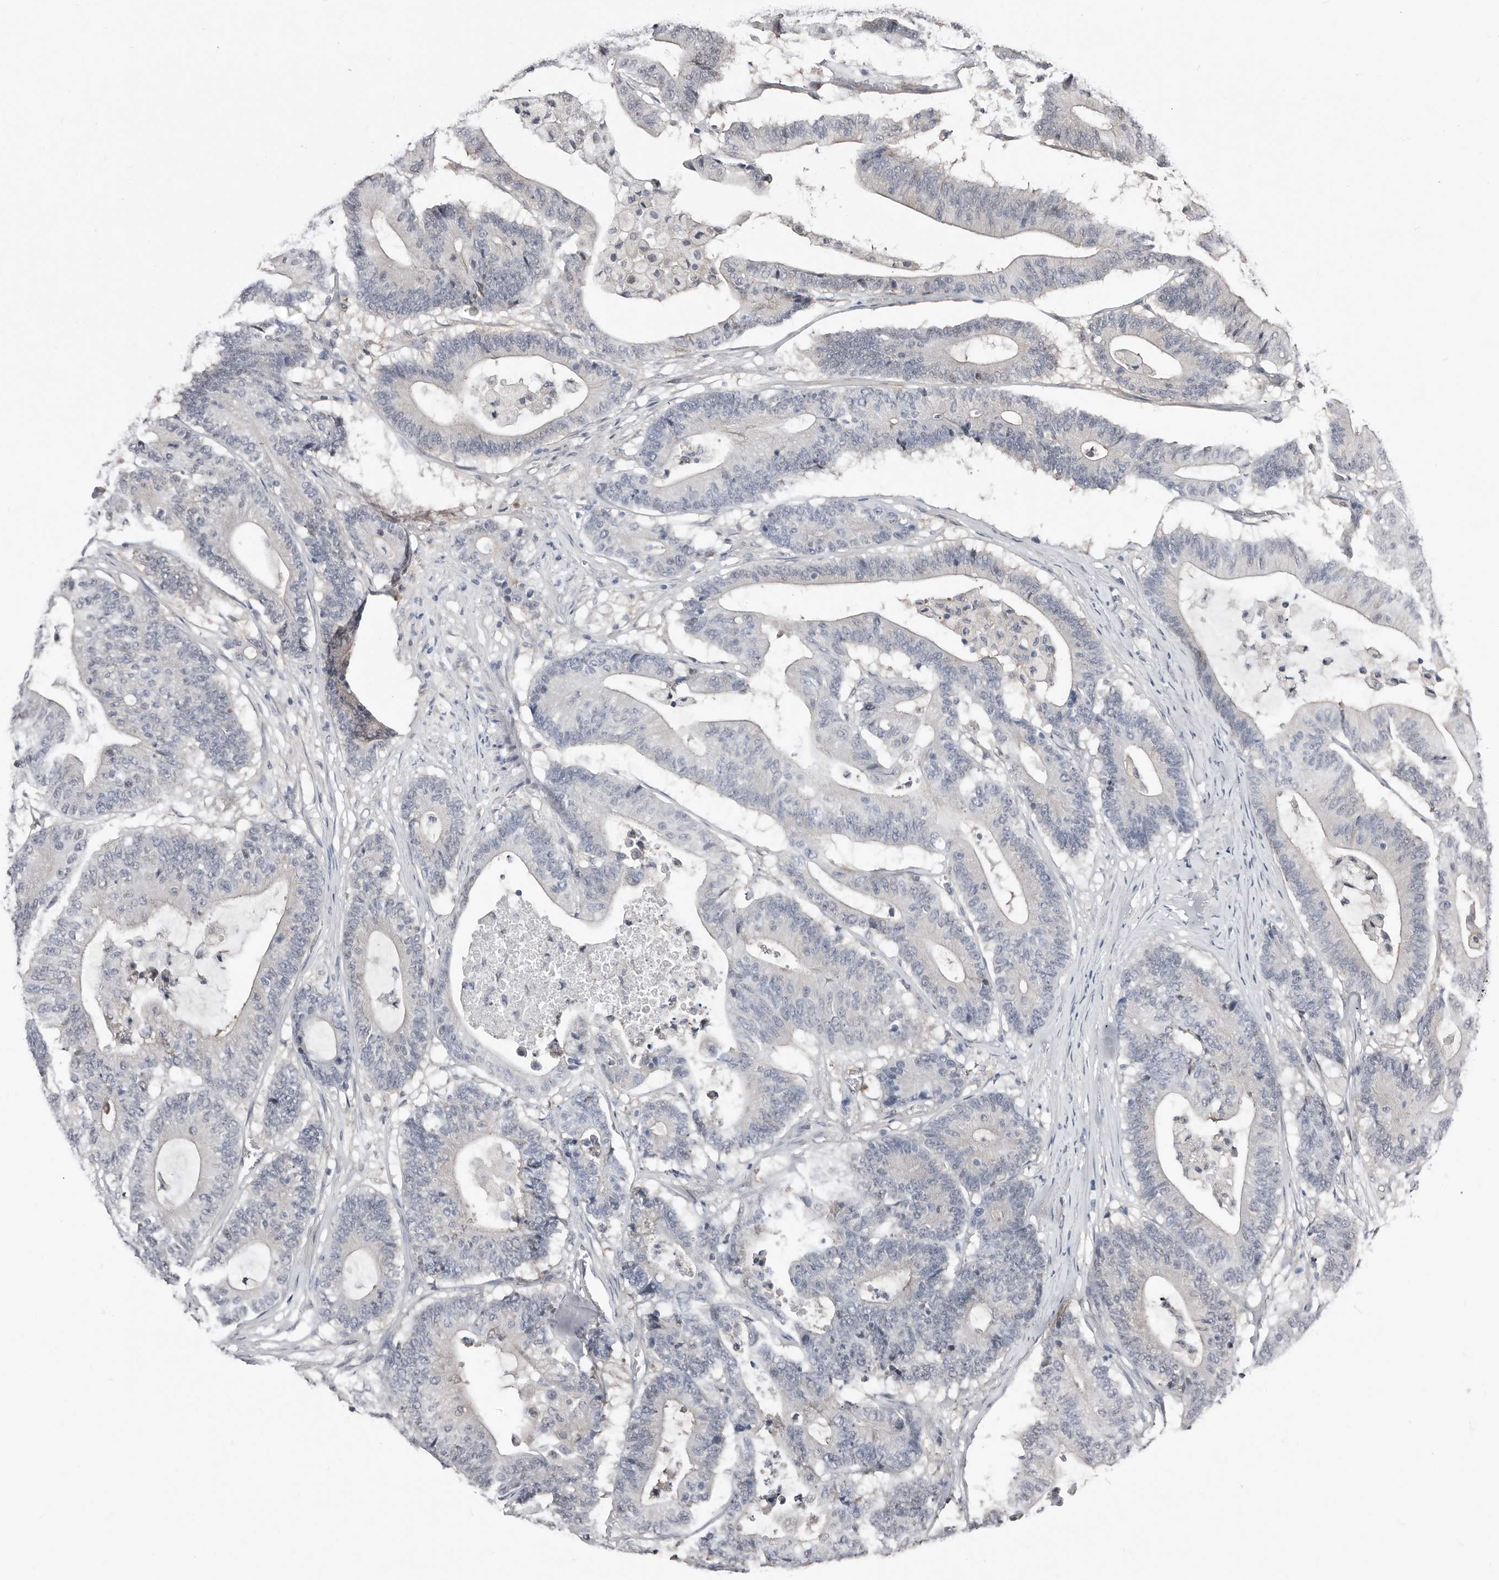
{"staining": {"intensity": "negative", "quantity": "none", "location": "none"}, "tissue": "colorectal cancer", "cell_type": "Tumor cells", "image_type": "cancer", "snomed": [{"axis": "morphology", "description": "Adenocarcinoma, NOS"}, {"axis": "topography", "description": "Colon"}], "caption": "IHC image of colorectal adenocarcinoma stained for a protein (brown), which demonstrates no expression in tumor cells.", "gene": "ASRGL1", "patient": {"sex": "female", "age": 84}}